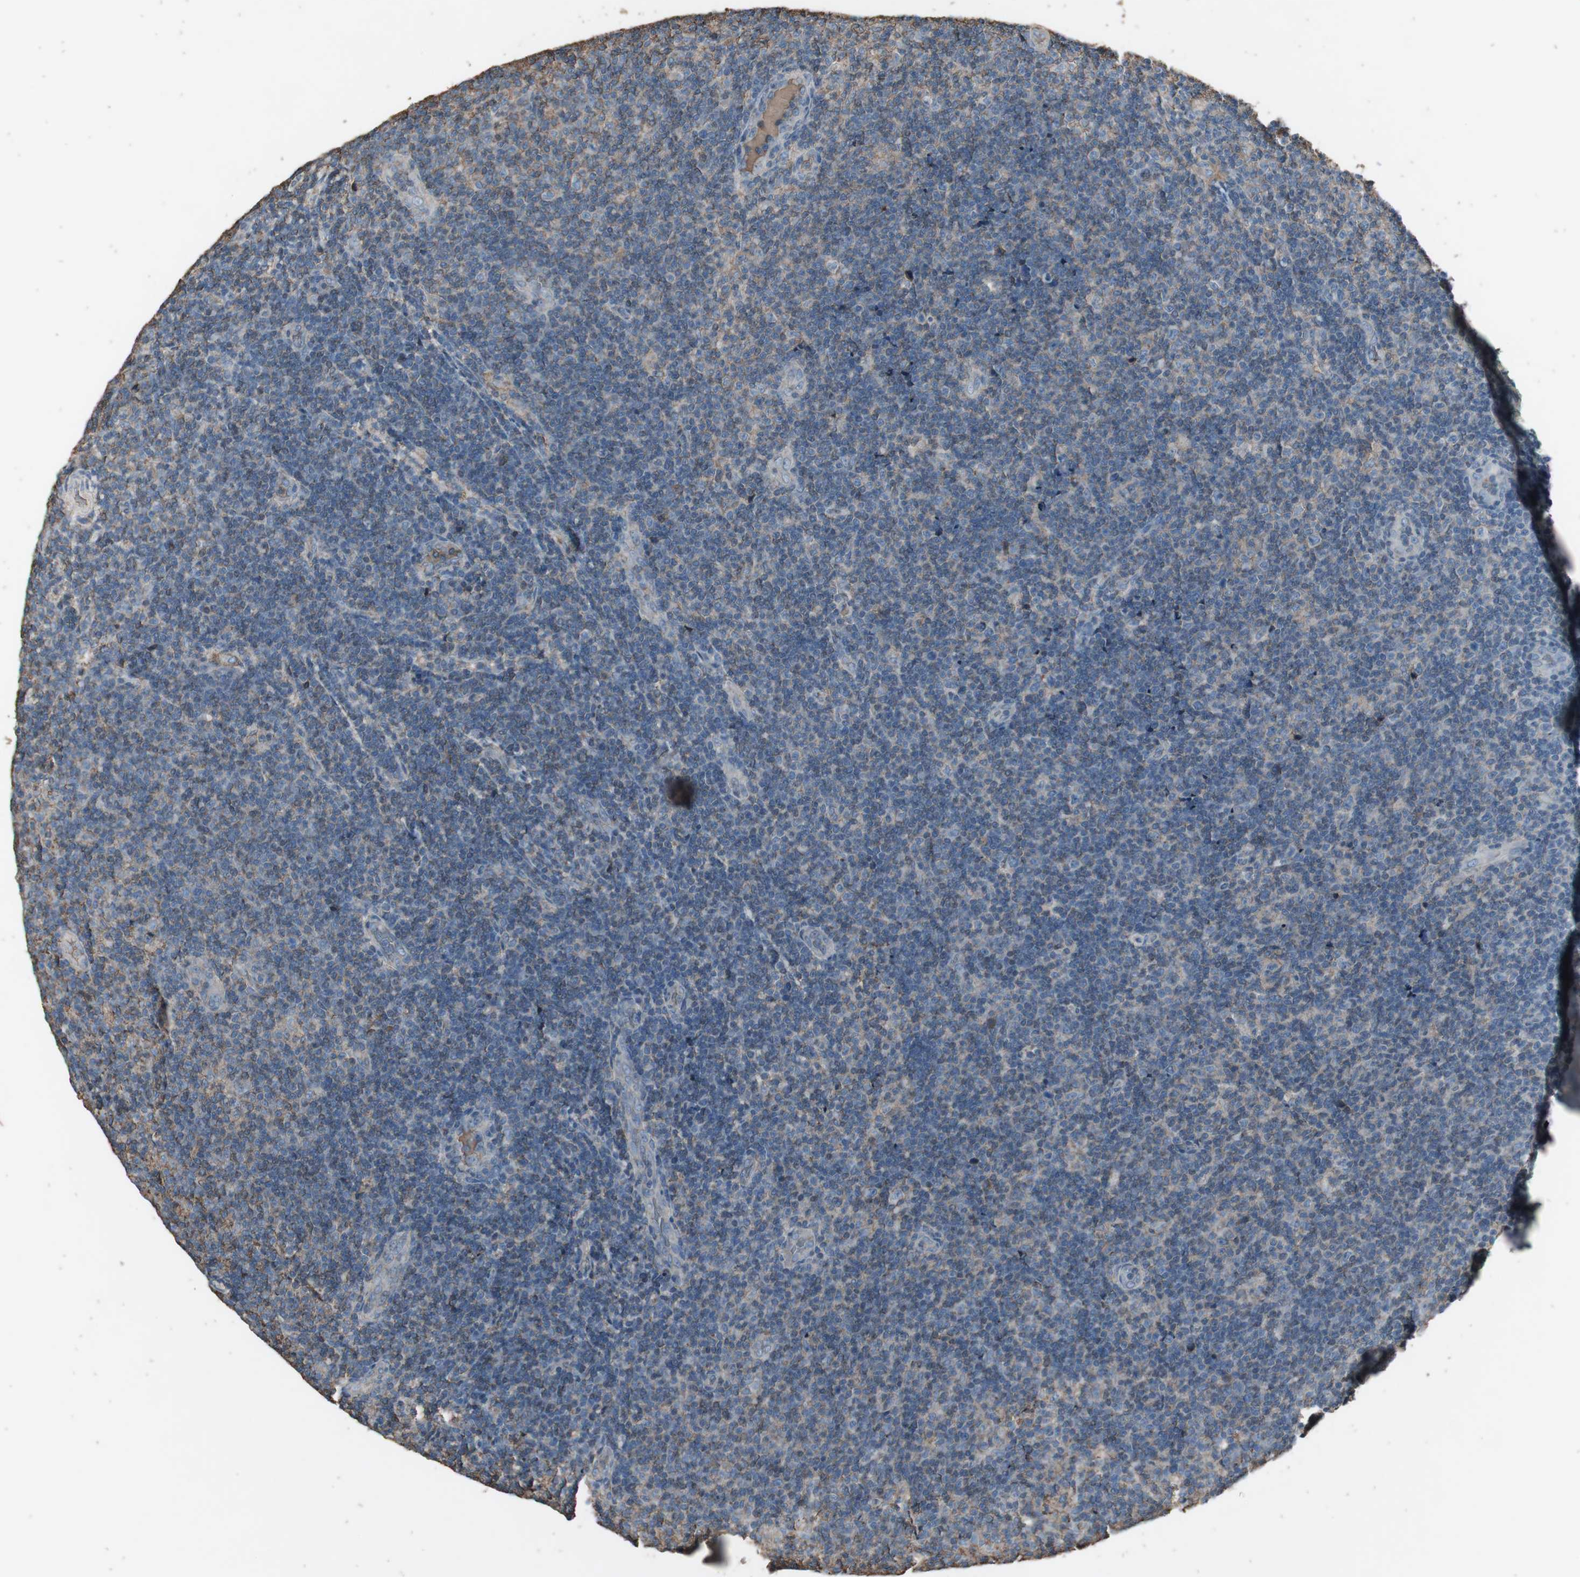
{"staining": {"intensity": "negative", "quantity": "none", "location": "none"}, "tissue": "lymphoma", "cell_type": "Tumor cells", "image_type": "cancer", "snomed": [{"axis": "morphology", "description": "Malignant lymphoma, non-Hodgkin's type, Low grade"}, {"axis": "topography", "description": "Lymph node"}], "caption": "Tumor cells are negative for protein expression in human low-grade malignant lymphoma, non-Hodgkin's type.", "gene": "MMP14", "patient": {"sex": "male", "age": 83}}